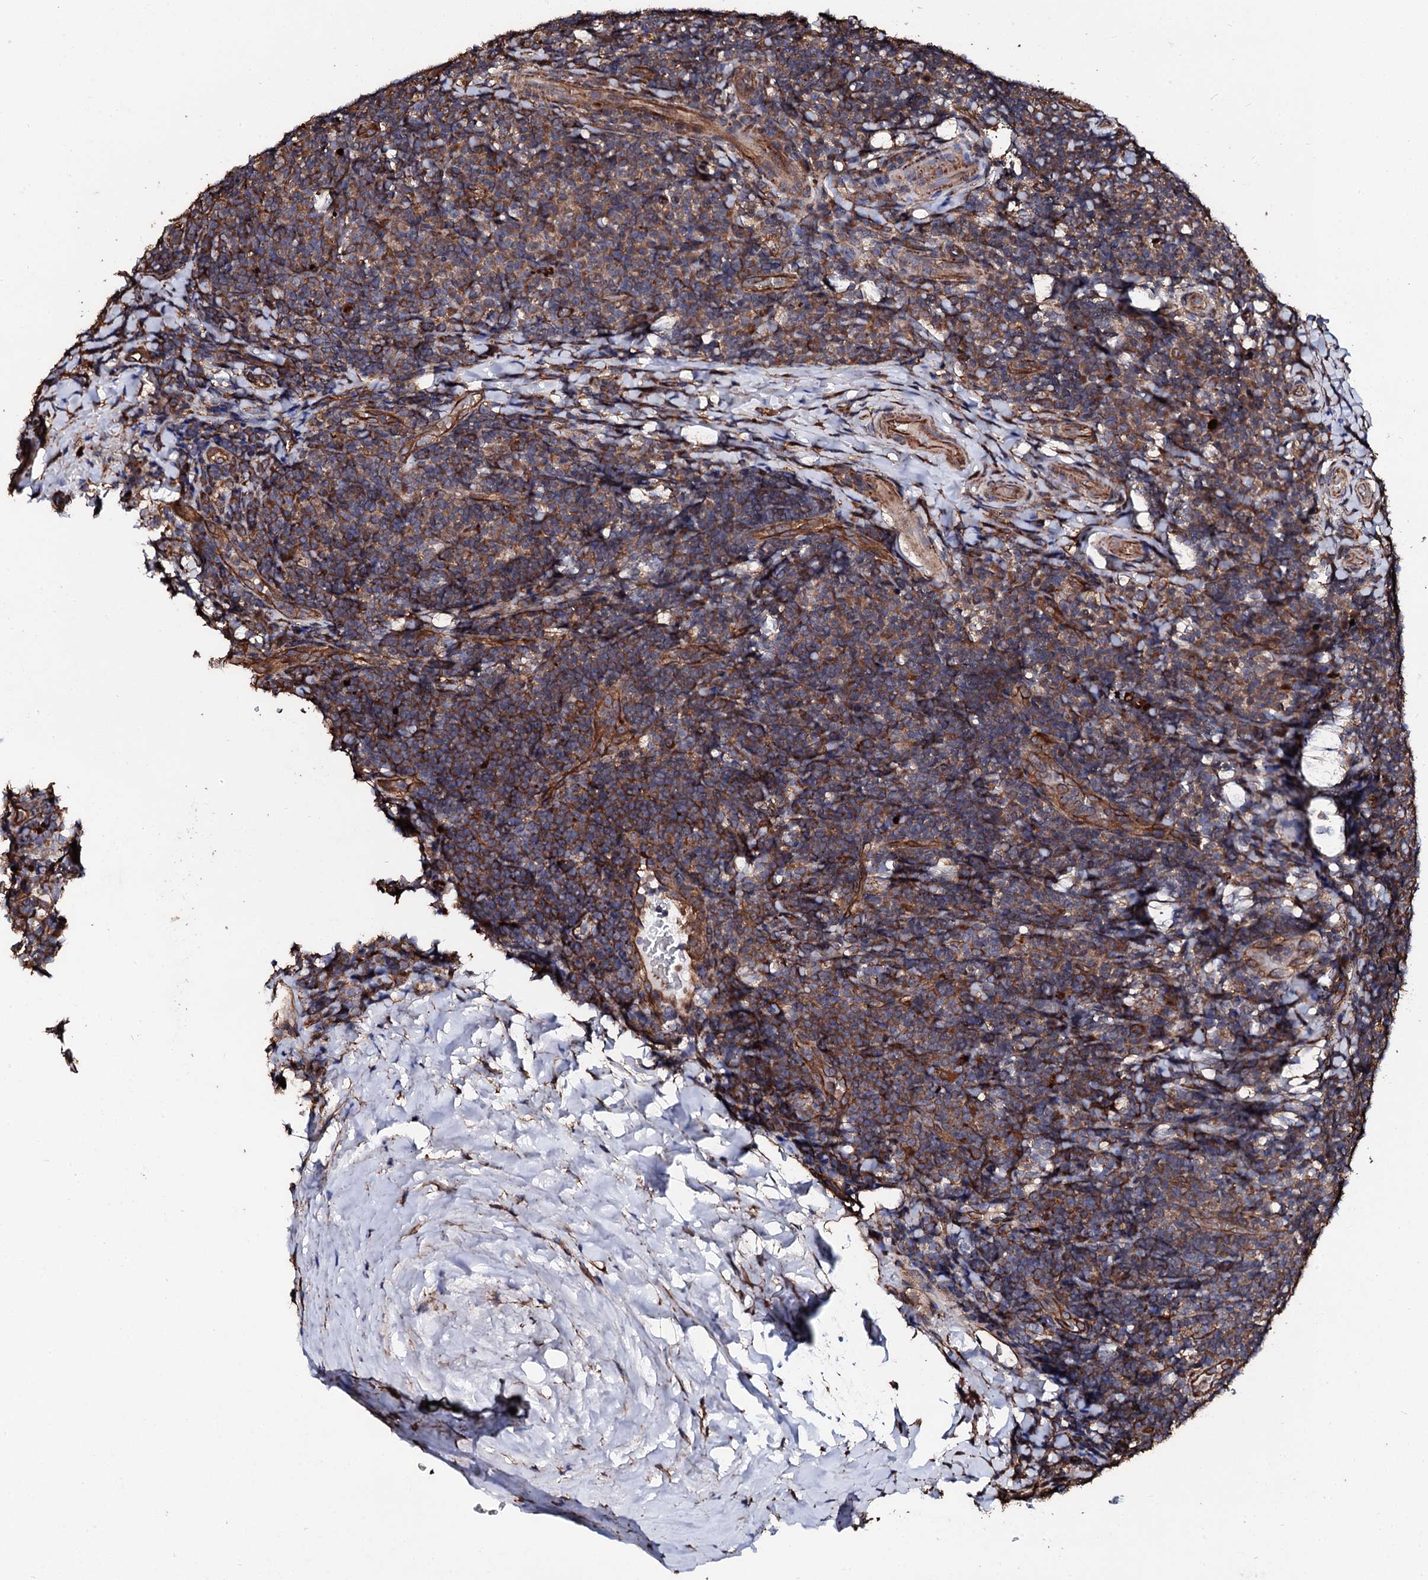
{"staining": {"intensity": "moderate", "quantity": "<25%", "location": "cytoplasmic/membranous"}, "tissue": "tonsil", "cell_type": "Germinal center cells", "image_type": "normal", "snomed": [{"axis": "morphology", "description": "Normal tissue, NOS"}, {"axis": "topography", "description": "Tonsil"}], "caption": "High-power microscopy captured an immunohistochemistry micrograph of benign tonsil, revealing moderate cytoplasmic/membranous expression in approximately <25% of germinal center cells.", "gene": "CKAP5", "patient": {"sex": "male", "age": 17}}